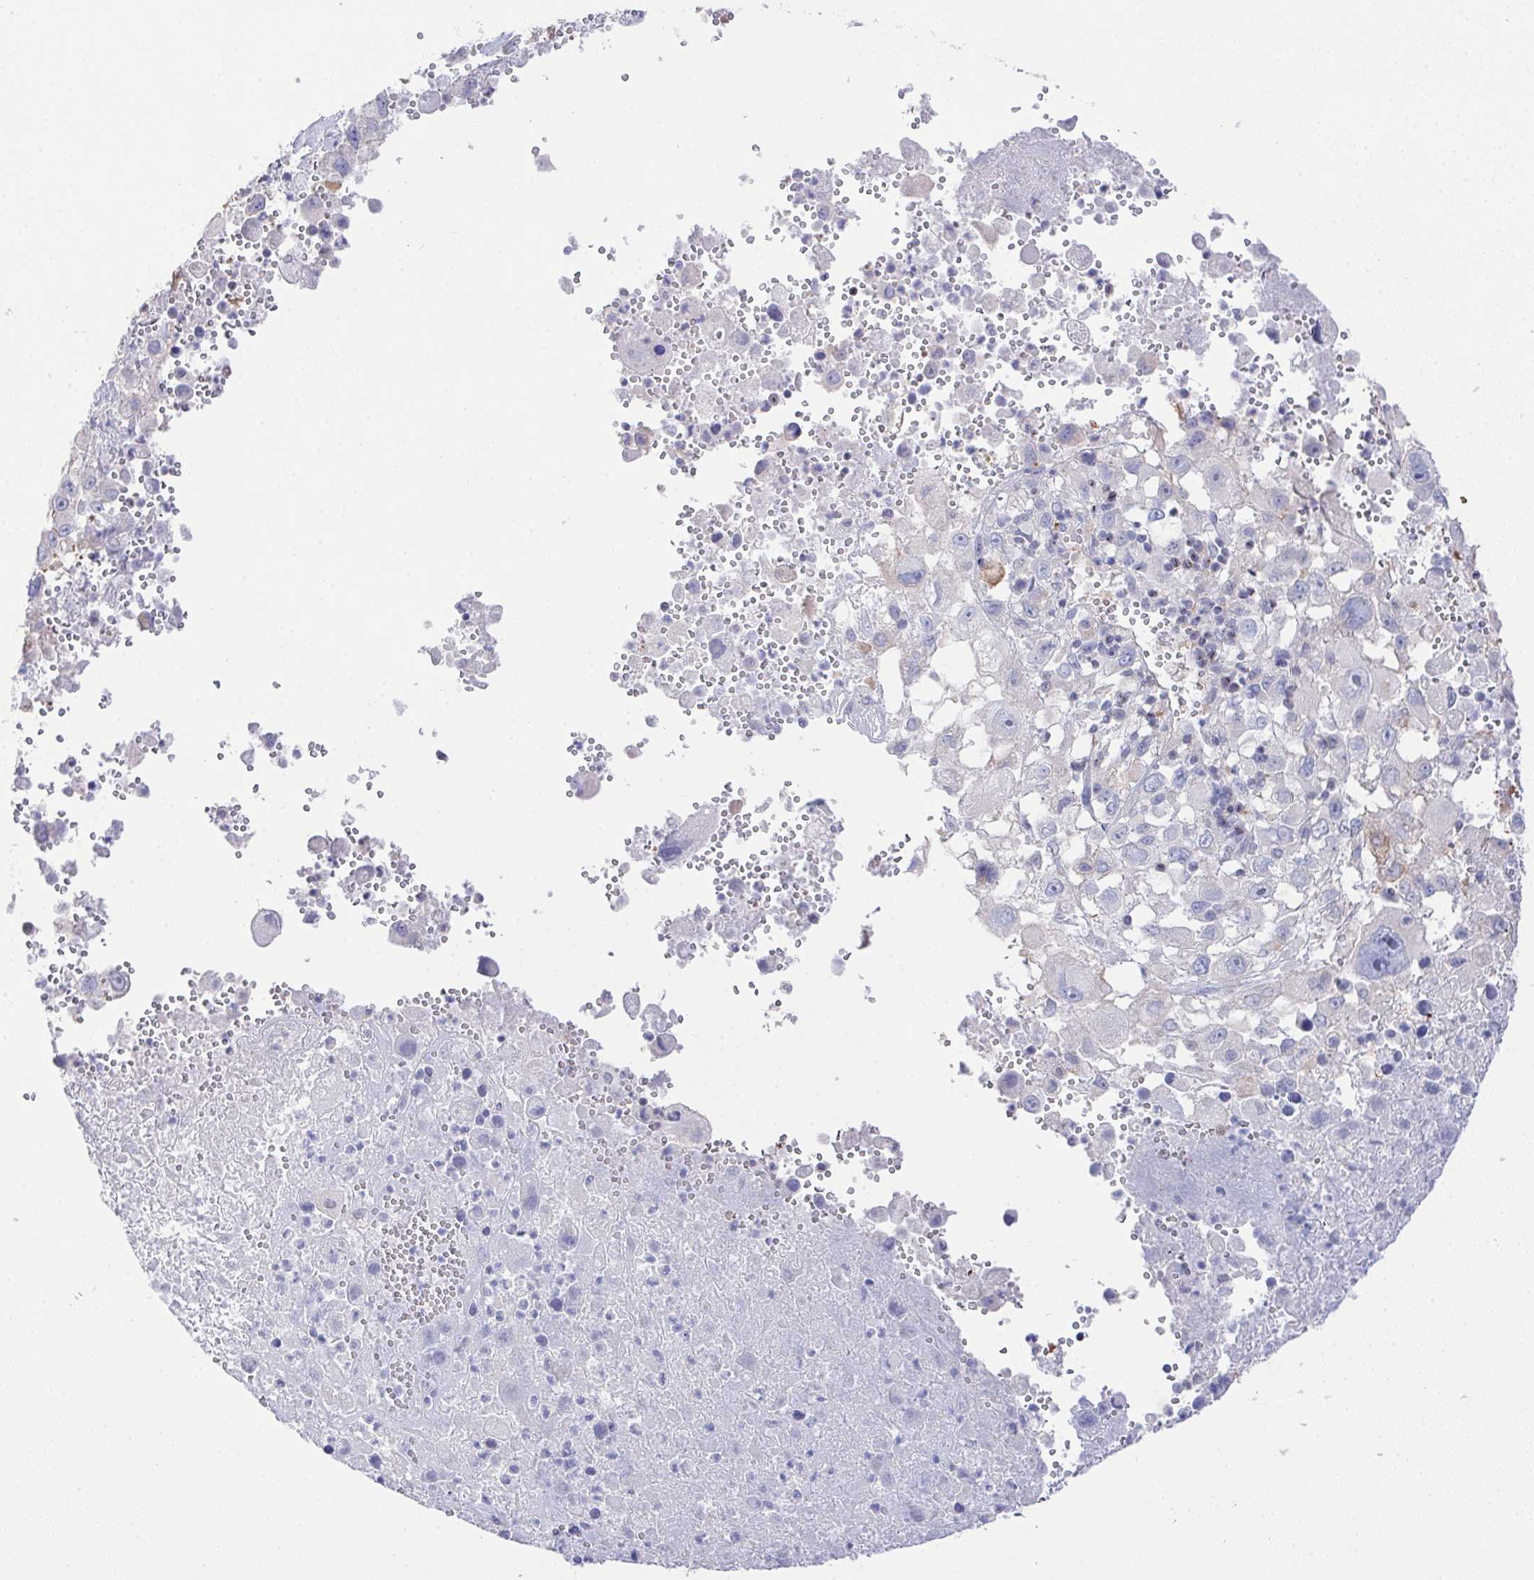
{"staining": {"intensity": "negative", "quantity": "none", "location": "none"}, "tissue": "melanoma", "cell_type": "Tumor cells", "image_type": "cancer", "snomed": [{"axis": "morphology", "description": "Malignant melanoma, Metastatic site"}, {"axis": "topography", "description": "Soft tissue"}], "caption": "Malignant melanoma (metastatic site) was stained to show a protein in brown. There is no significant positivity in tumor cells.", "gene": "PRG3", "patient": {"sex": "male", "age": 50}}